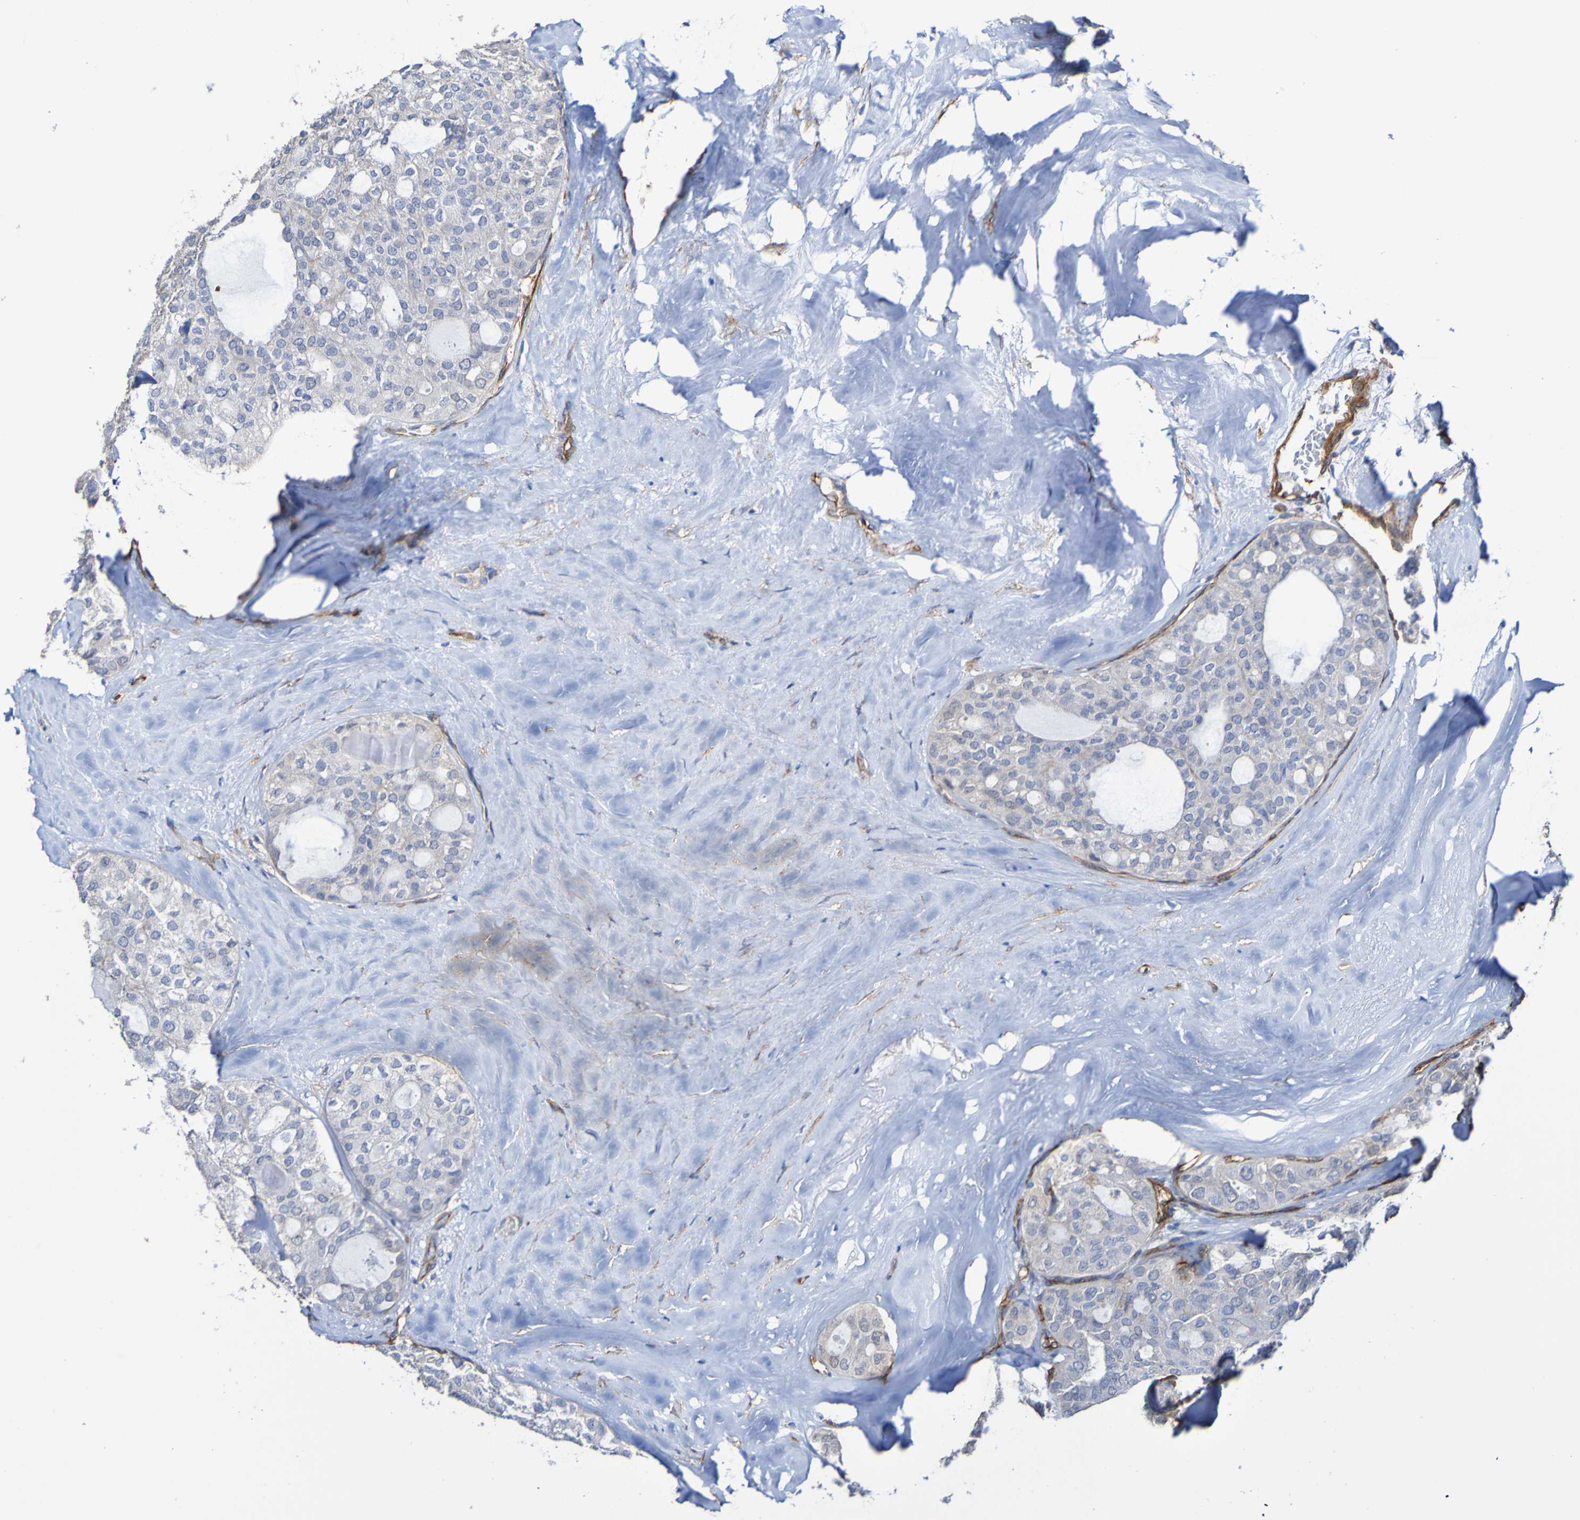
{"staining": {"intensity": "negative", "quantity": "none", "location": "none"}, "tissue": "thyroid cancer", "cell_type": "Tumor cells", "image_type": "cancer", "snomed": [{"axis": "morphology", "description": "Follicular adenoma carcinoma, NOS"}, {"axis": "topography", "description": "Thyroid gland"}], "caption": "An IHC photomicrograph of follicular adenoma carcinoma (thyroid) is shown. There is no staining in tumor cells of follicular adenoma carcinoma (thyroid).", "gene": "ELMOD3", "patient": {"sex": "male", "age": 75}}